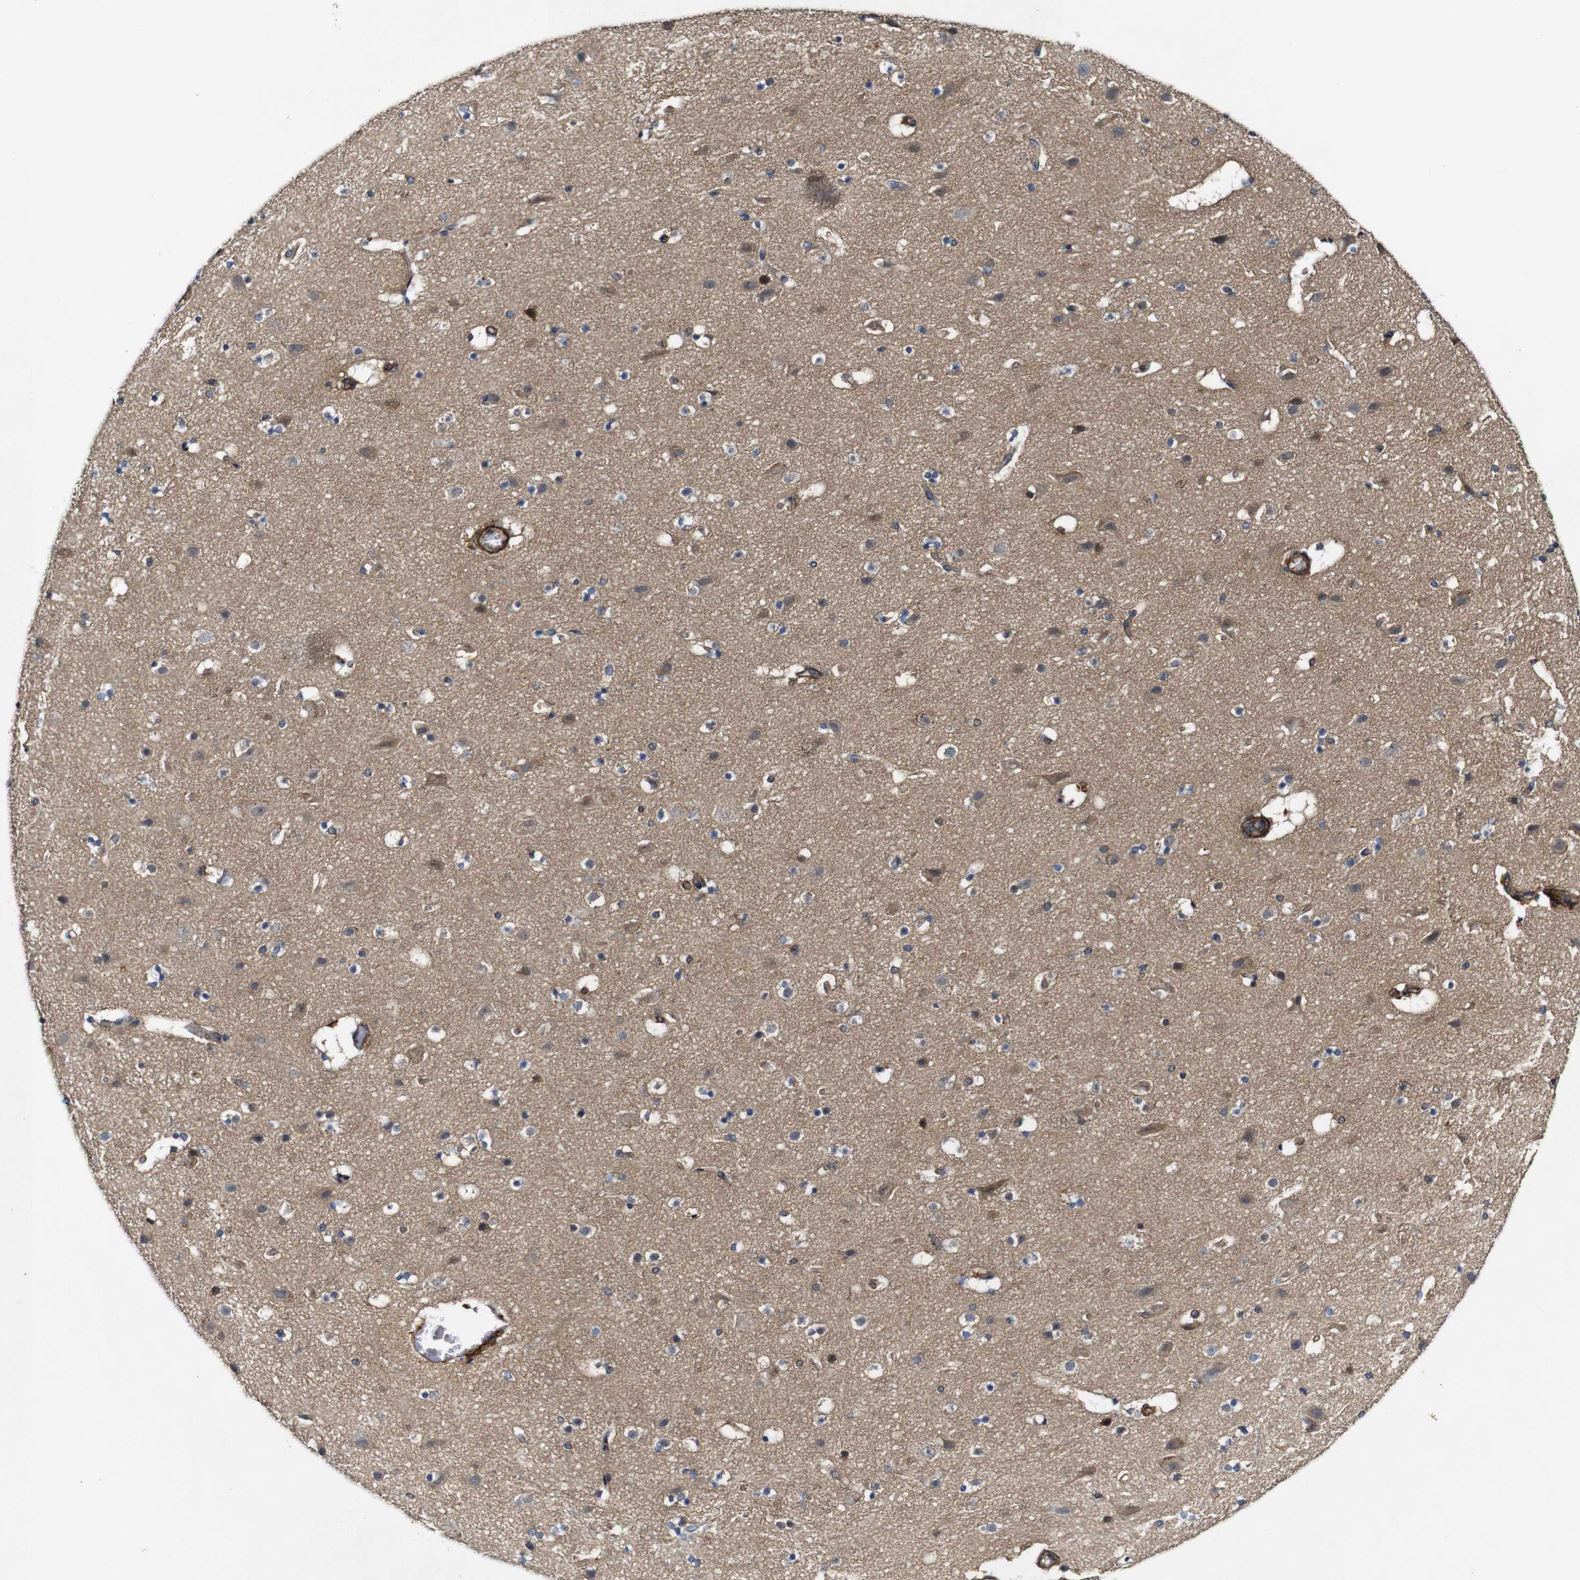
{"staining": {"intensity": "moderate", "quantity": ">75%", "location": "cytoplasmic/membranous"}, "tissue": "cerebral cortex", "cell_type": "Endothelial cells", "image_type": "normal", "snomed": [{"axis": "morphology", "description": "Normal tissue, NOS"}, {"axis": "topography", "description": "Cerebral cortex"}], "caption": "DAB immunohistochemical staining of unremarkable human cerebral cortex demonstrates moderate cytoplasmic/membranous protein staining in approximately >75% of endothelial cells. Nuclei are stained in blue.", "gene": "GSDME", "patient": {"sex": "male", "age": 45}}